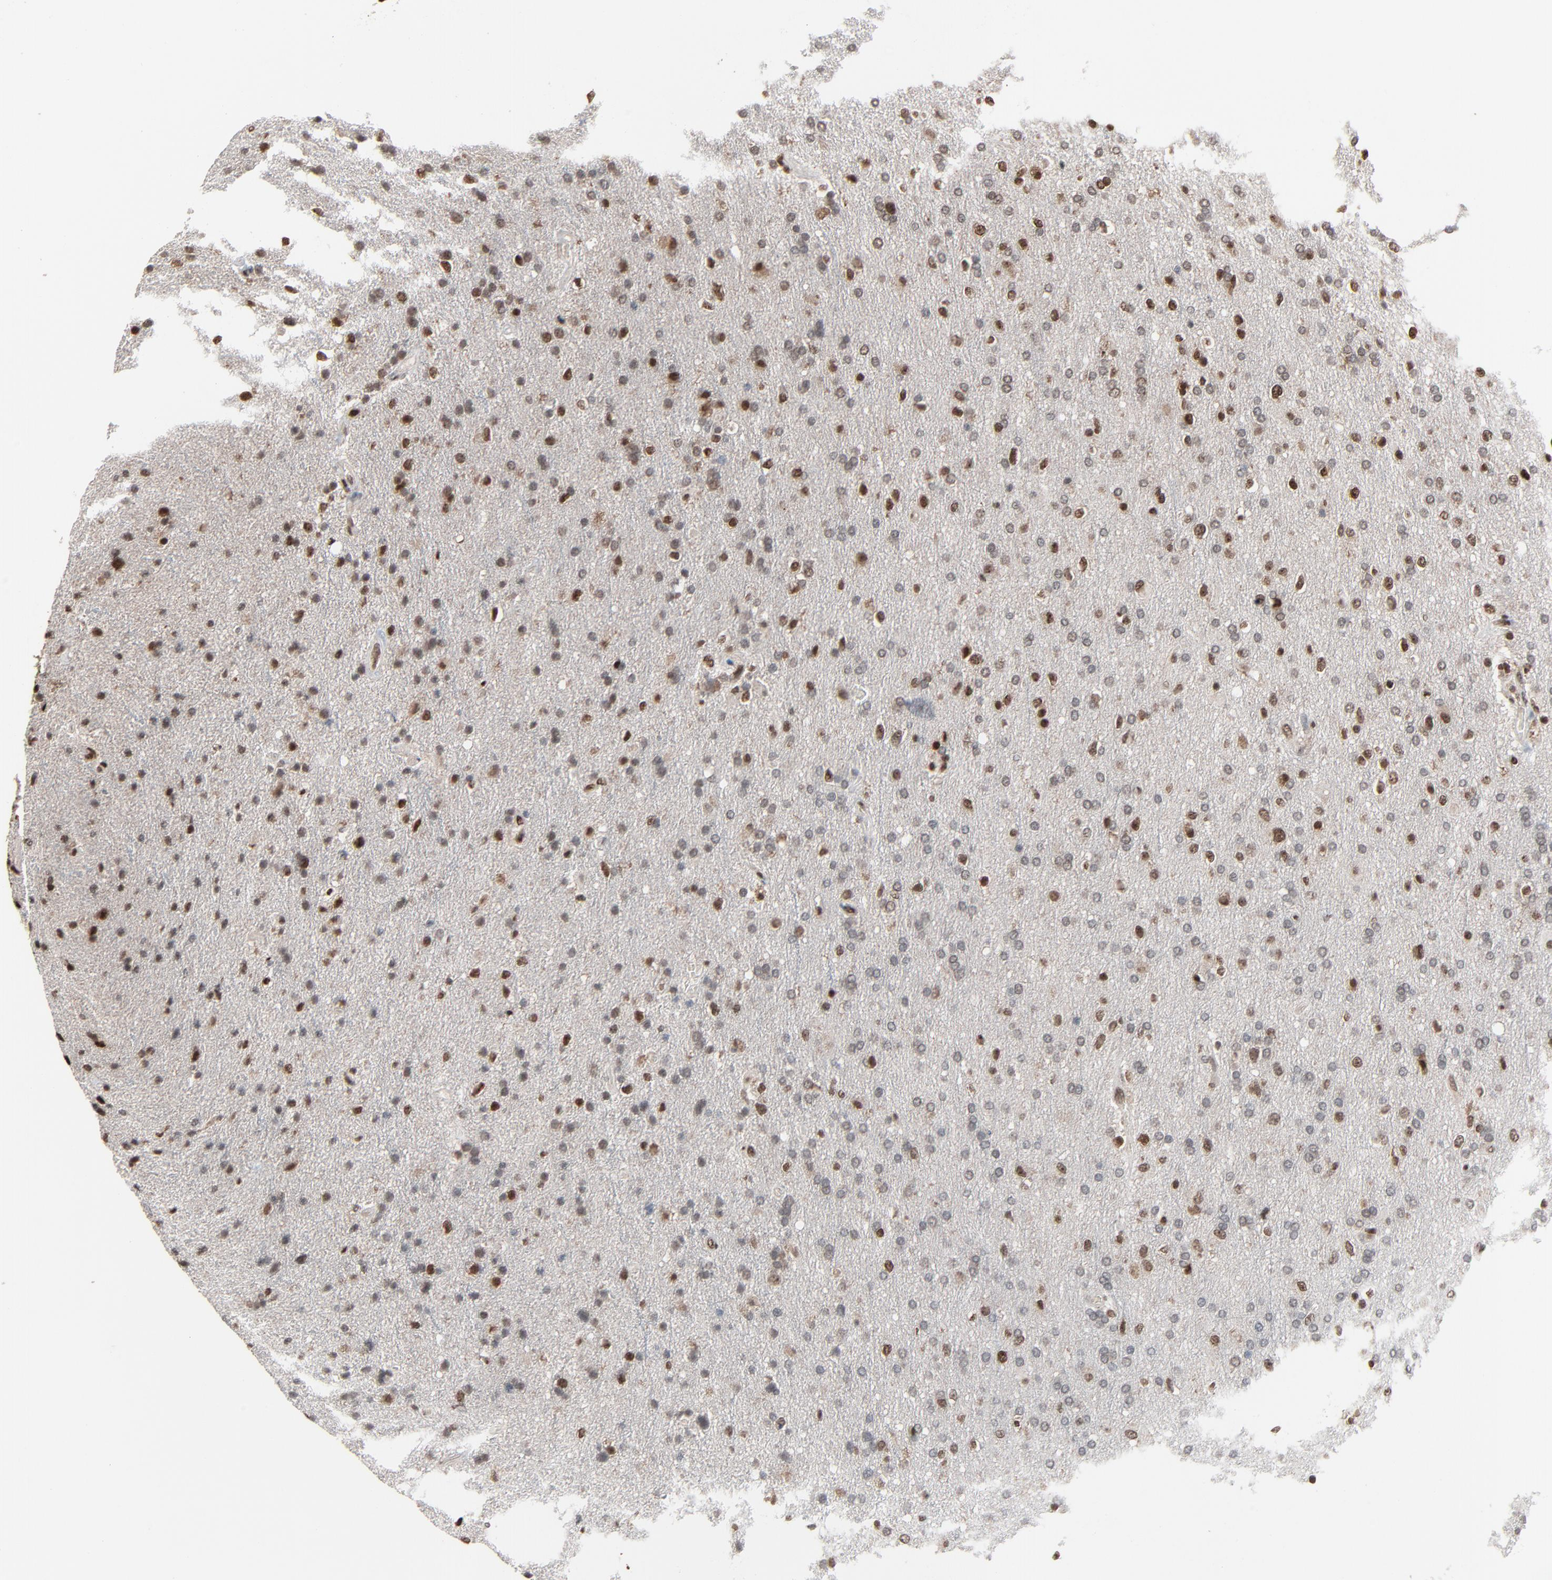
{"staining": {"intensity": "moderate", "quantity": "25%-75%", "location": "nuclear"}, "tissue": "glioma", "cell_type": "Tumor cells", "image_type": "cancer", "snomed": [{"axis": "morphology", "description": "Glioma, malignant, High grade"}, {"axis": "topography", "description": "Brain"}], "caption": "Glioma stained with a brown dye reveals moderate nuclear positive staining in about 25%-75% of tumor cells.", "gene": "RPS6KA3", "patient": {"sex": "male", "age": 33}}